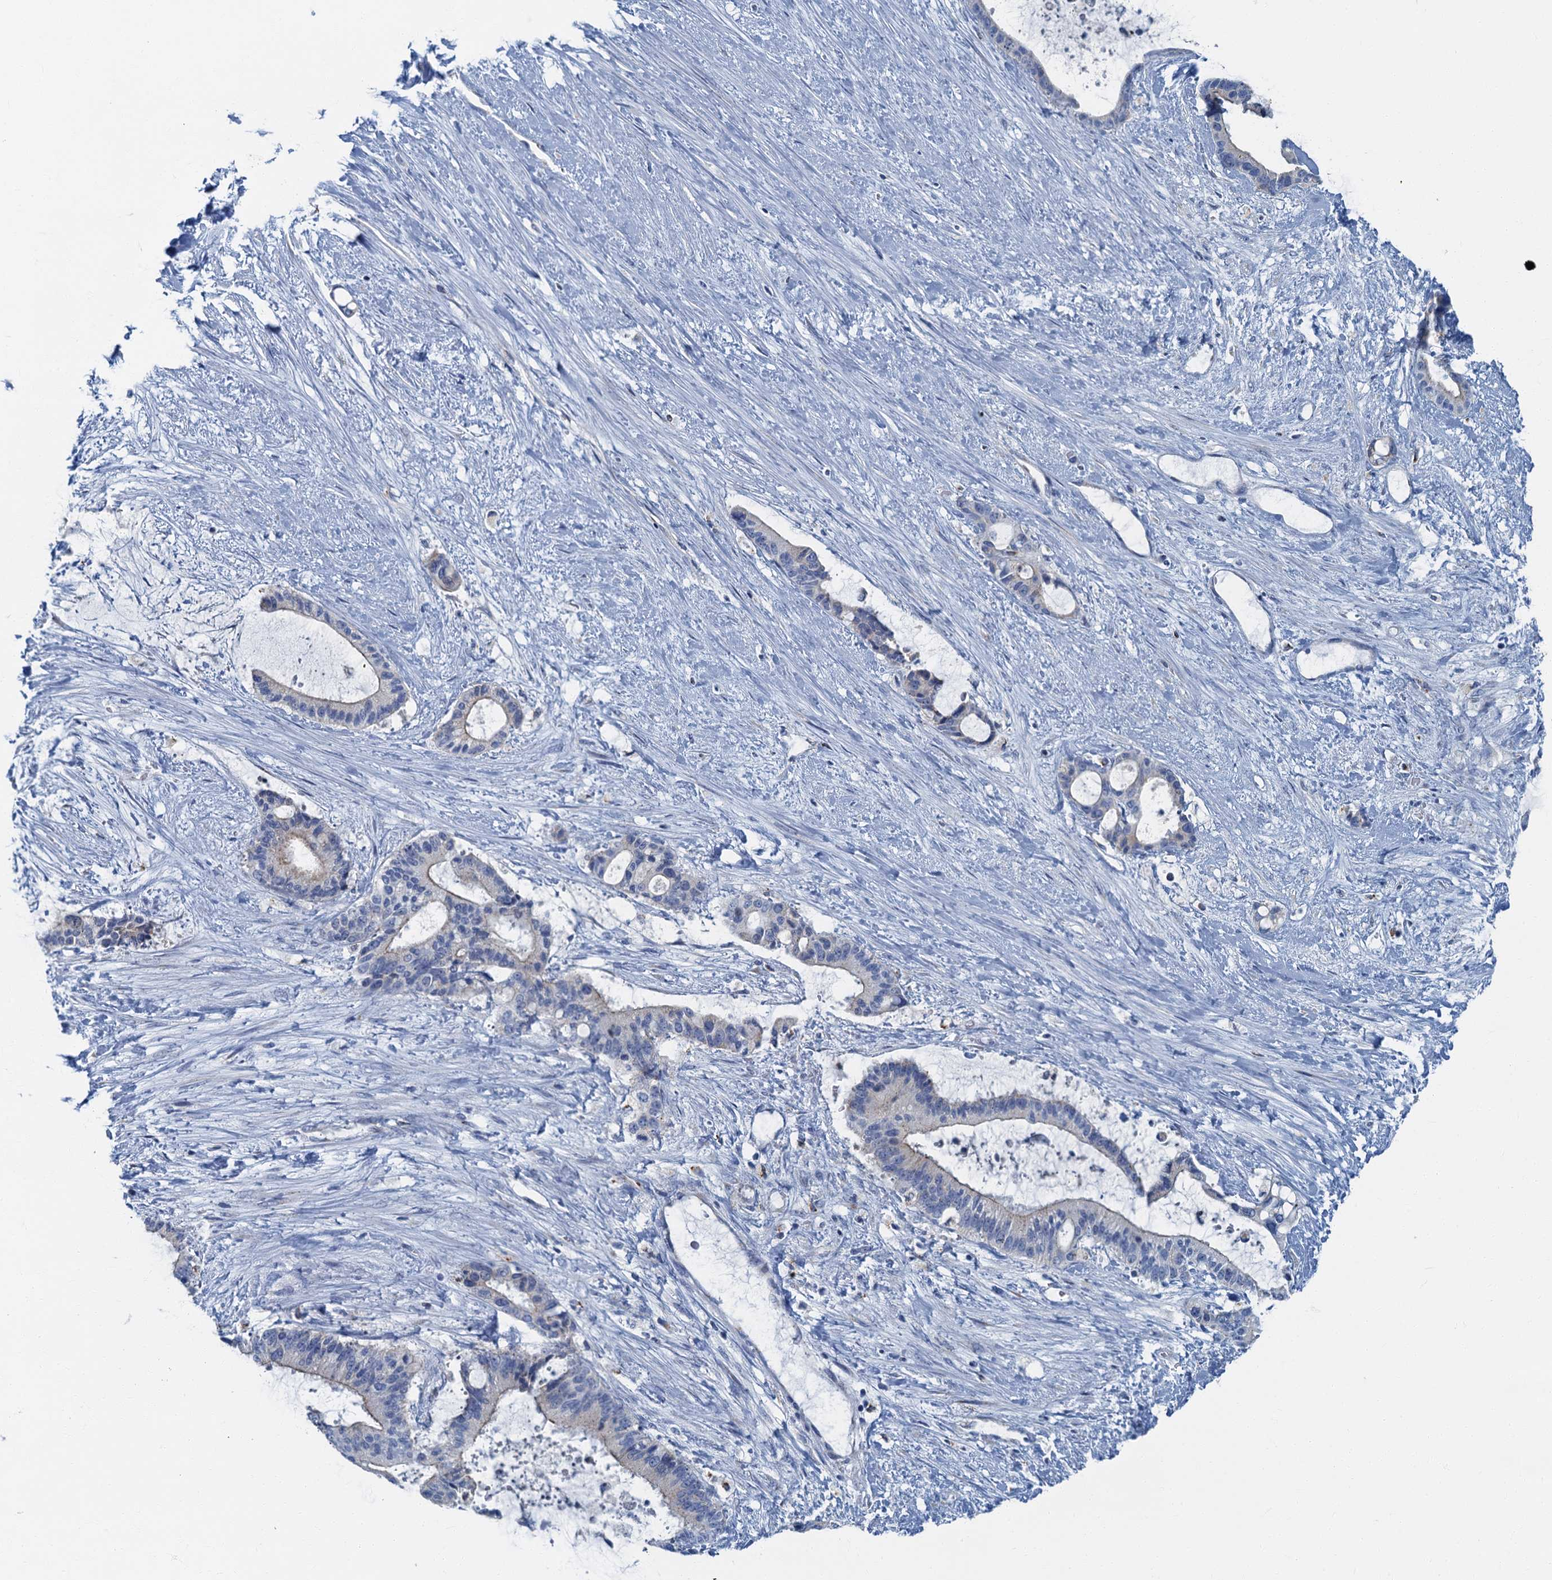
{"staining": {"intensity": "negative", "quantity": "none", "location": "none"}, "tissue": "liver cancer", "cell_type": "Tumor cells", "image_type": "cancer", "snomed": [{"axis": "morphology", "description": "Normal tissue, NOS"}, {"axis": "morphology", "description": "Cholangiocarcinoma"}, {"axis": "topography", "description": "Liver"}, {"axis": "topography", "description": "Peripheral nerve tissue"}], "caption": "Tumor cells show no significant positivity in cholangiocarcinoma (liver).", "gene": "LYPD3", "patient": {"sex": "female", "age": 73}}